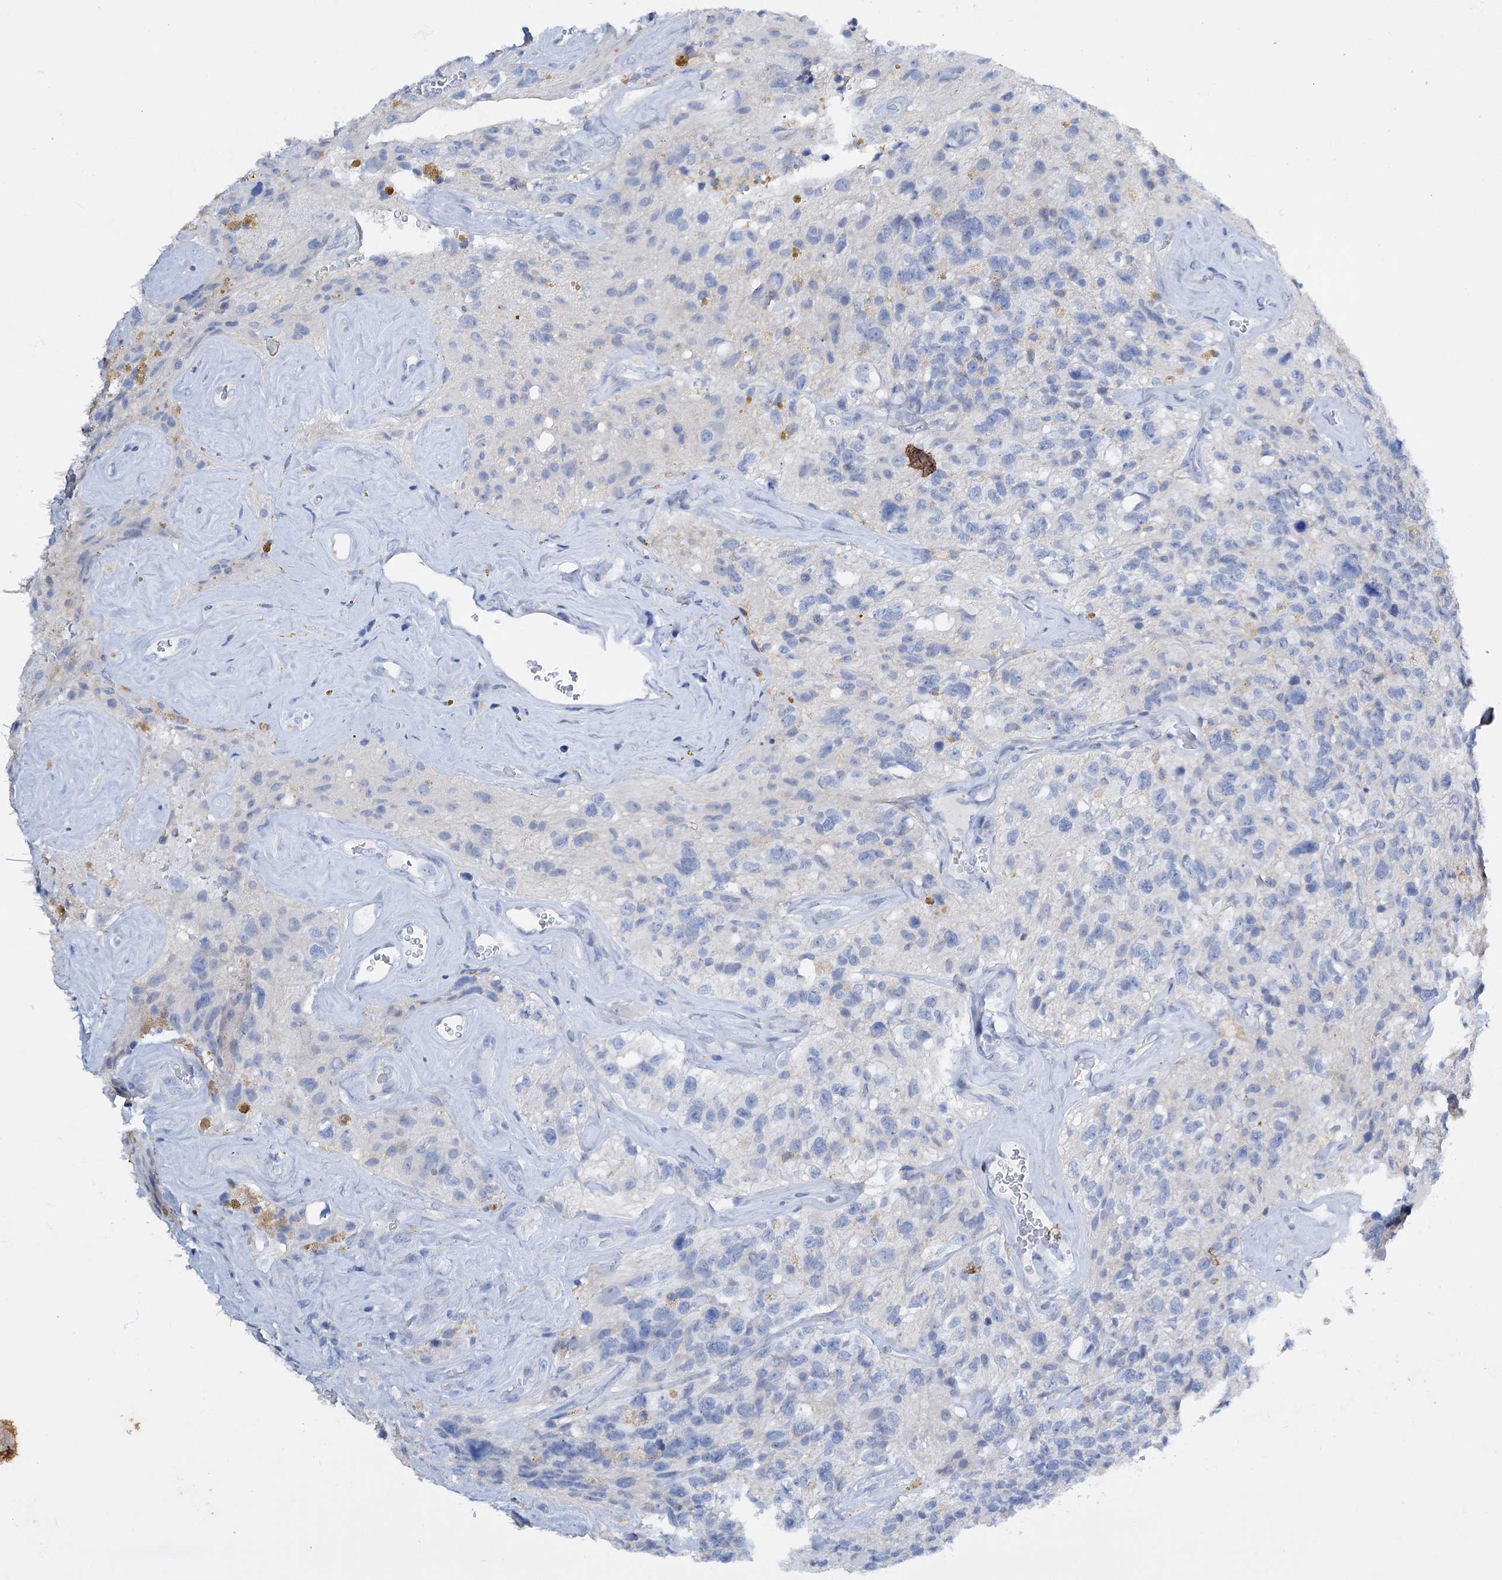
{"staining": {"intensity": "negative", "quantity": "none", "location": "none"}, "tissue": "glioma", "cell_type": "Tumor cells", "image_type": "cancer", "snomed": [{"axis": "morphology", "description": "Glioma, malignant, High grade"}, {"axis": "topography", "description": "Brain"}], "caption": "Malignant high-grade glioma was stained to show a protein in brown. There is no significant positivity in tumor cells.", "gene": "FAAP20", "patient": {"sex": "male", "age": 69}}